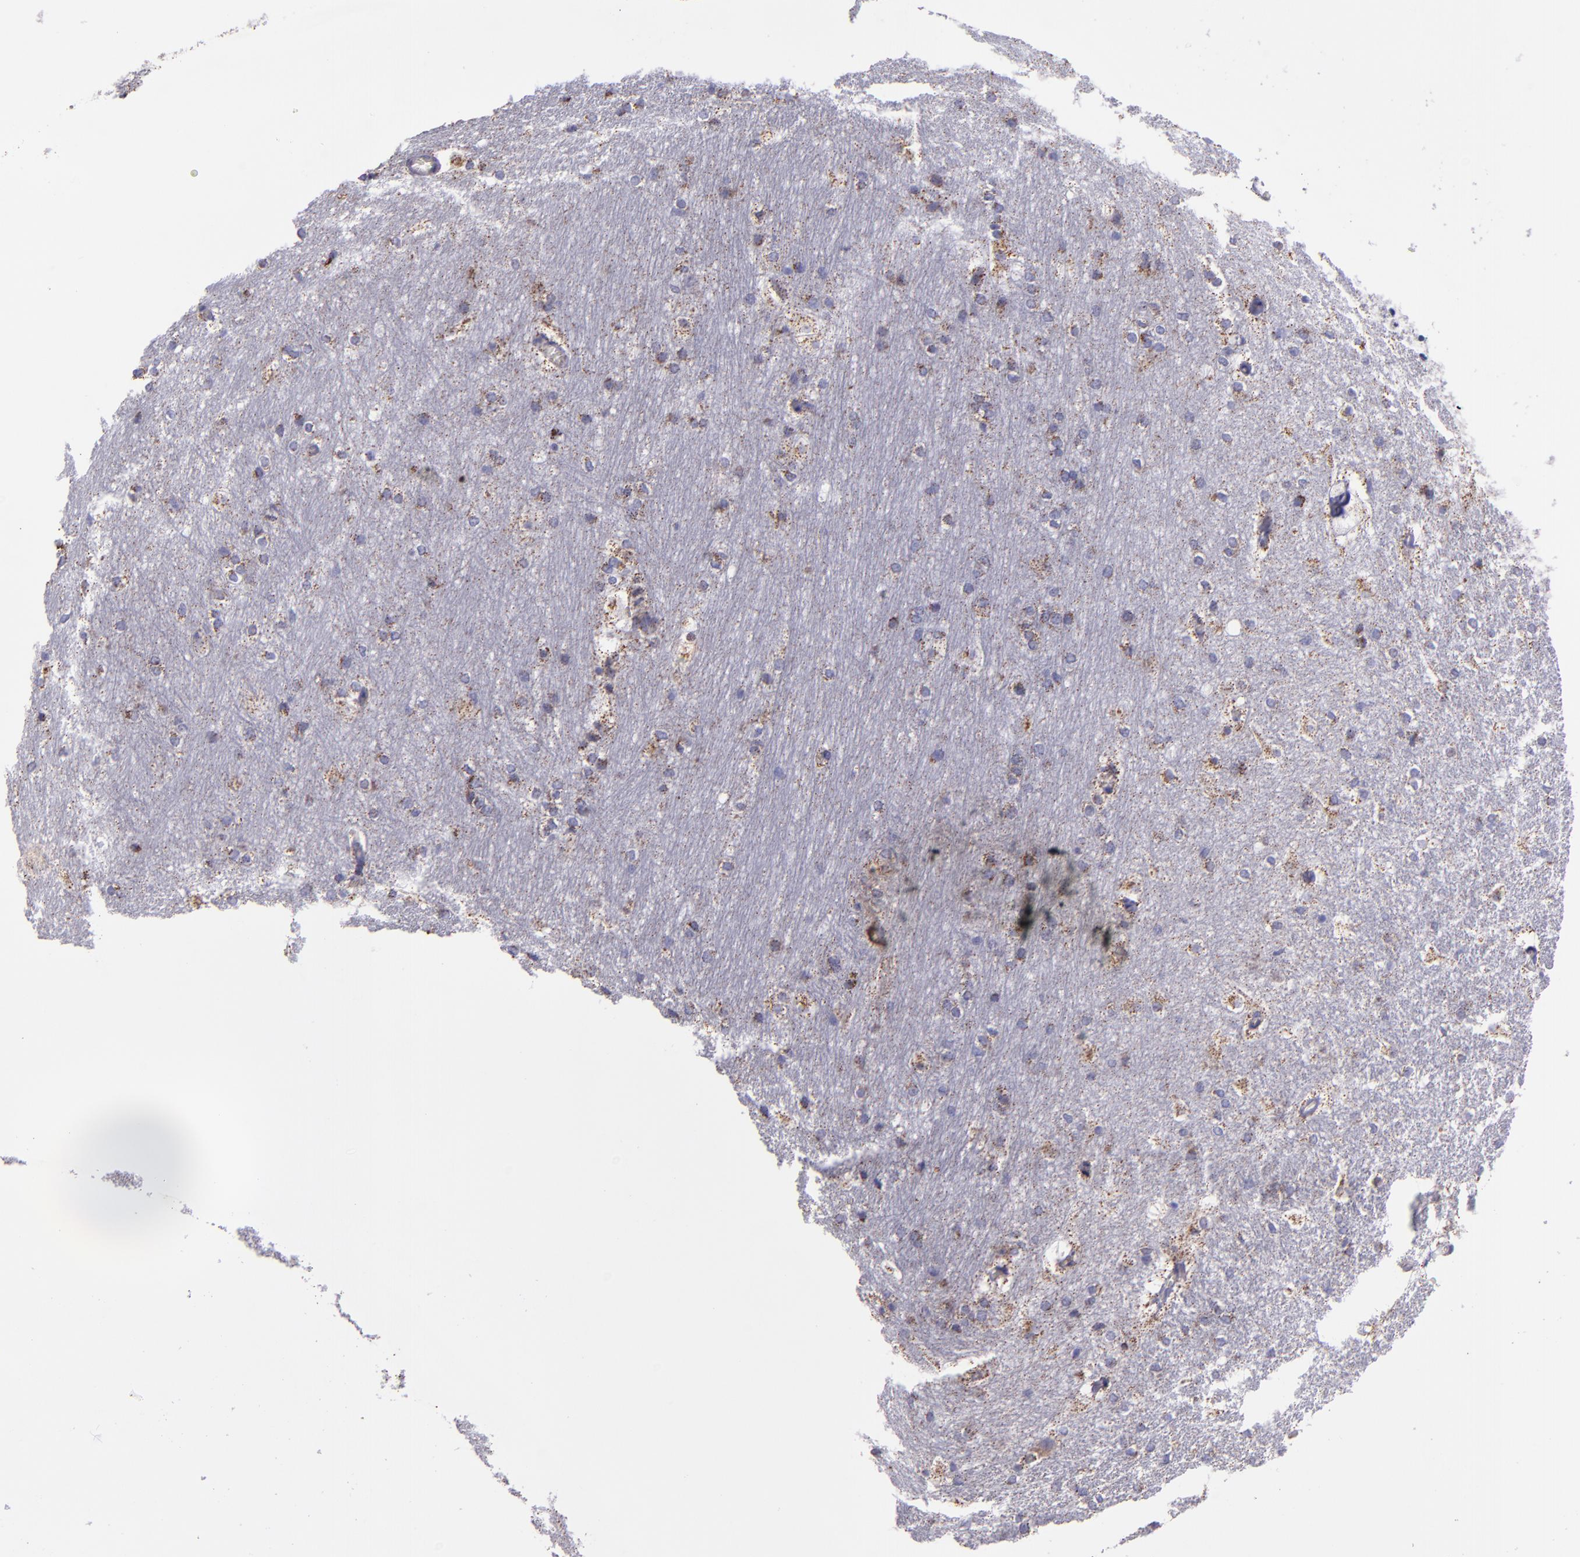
{"staining": {"intensity": "moderate", "quantity": "<25%", "location": "cytoplasmic/membranous"}, "tissue": "hippocampus", "cell_type": "Glial cells", "image_type": "normal", "snomed": [{"axis": "morphology", "description": "Normal tissue, NOS"}, {"axis": "topography", "description": "Hippocampus"}], "caption": "Brown immunohistochemical staining in unremarkable hippocampus shows moderate cytoplasmic/membranous staining in about <25% of glial cells.", "gene": "HSPD1", "patient": {"sex": "female", "age": 19}}